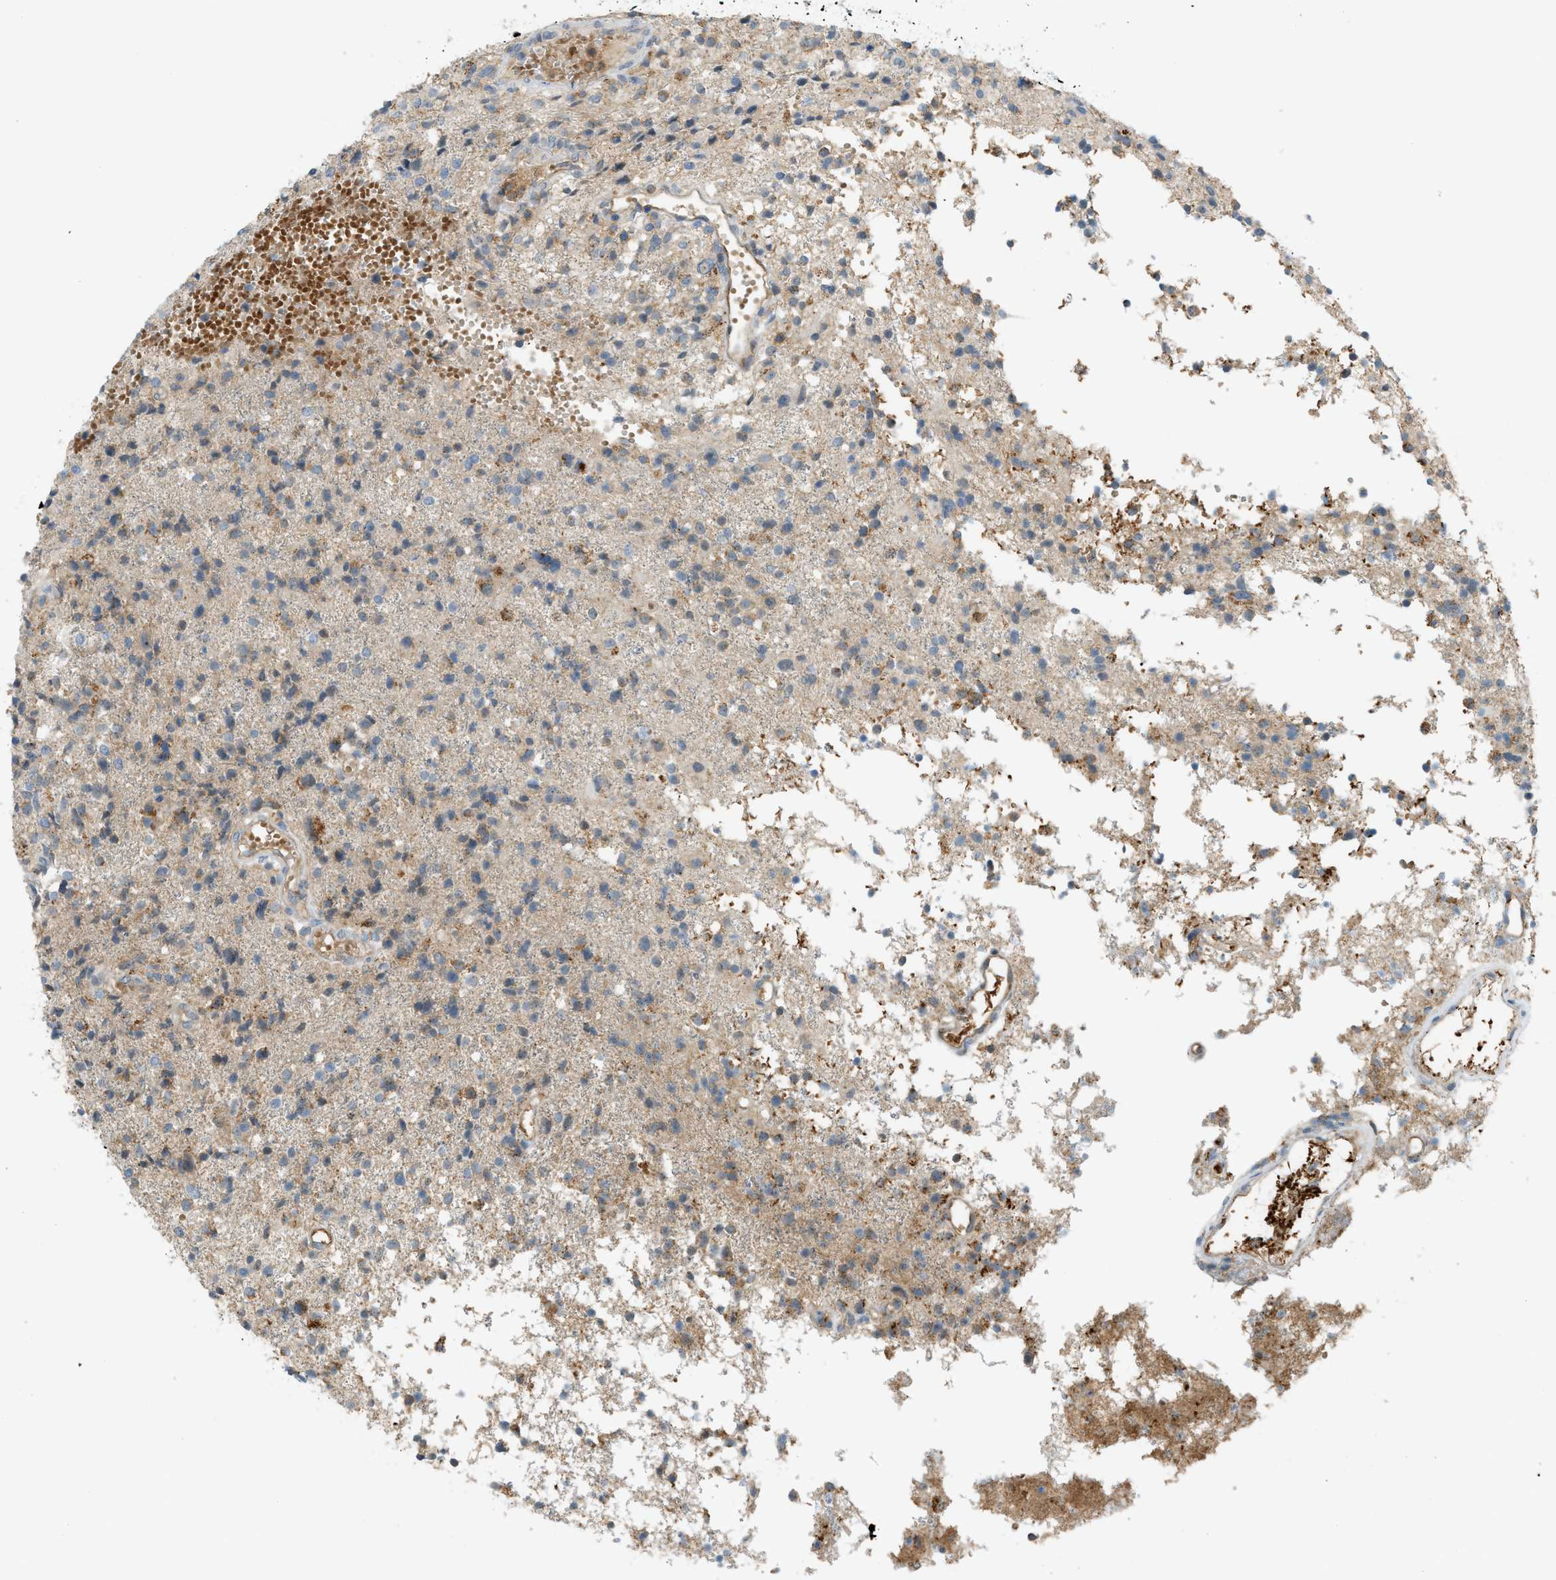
{"staining": {"intensity": "weak", "quantity": "25%-75%", "location": "cytoplasmic/membranous"}, "tissue": "glioma", "cell_type": "Tumor cells", "image_type": "cancer", "snomed": [{"axis": "morphology", "description": "Glioma, malignant, High grade"}, {"axis": "topography", "description": "Brain"}], "caption": "Protein staining exhibits weak cytoplasmic/membranous positivity in approximately 25%-75% of tumor cells in malignant high-grade glioma.", "gene": "GRK6", "patient": {"sex": "female", "age": 59}}